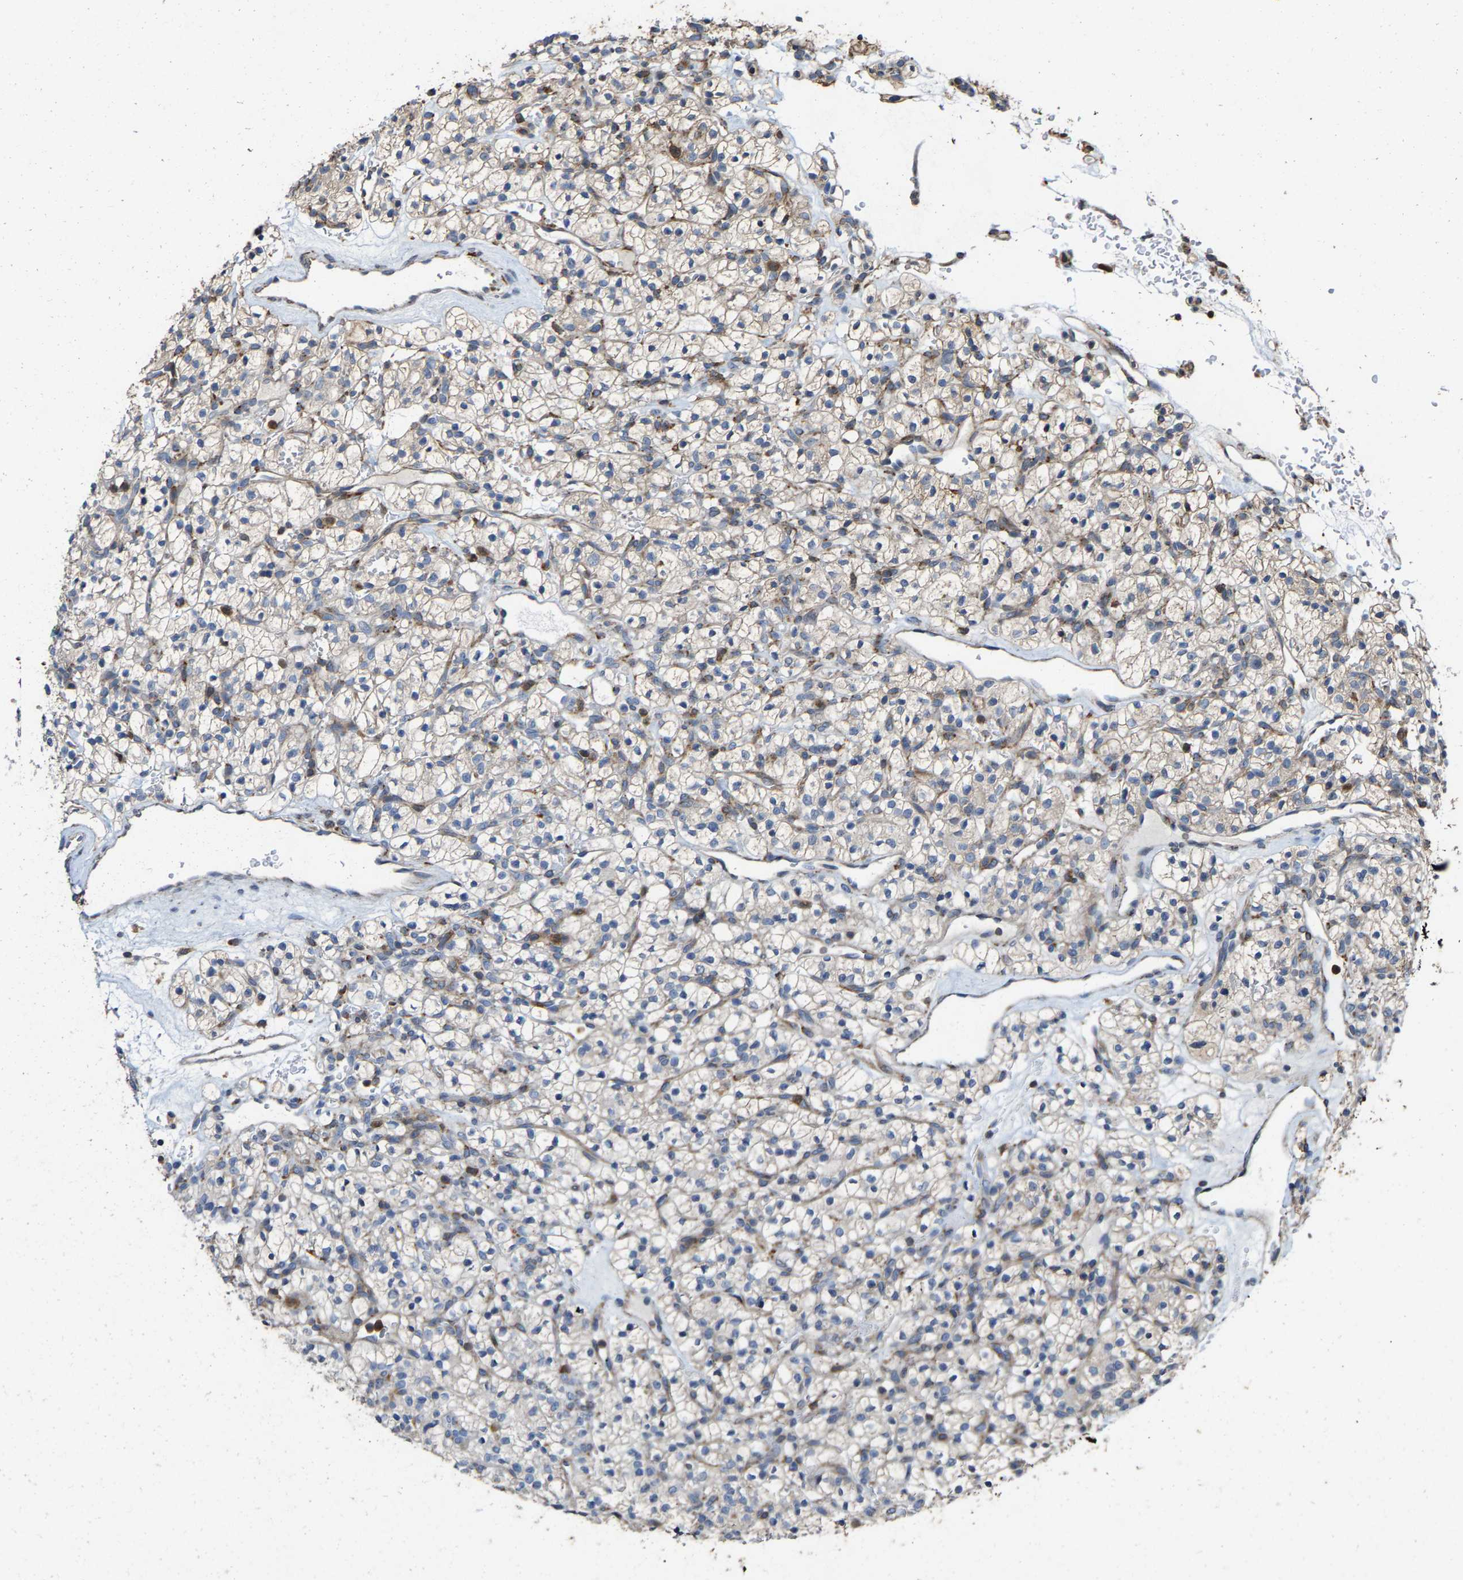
{"staining": {"intensity": "negative", "quantity": "none", "location": "none"}, "tissue": "renal cancer", "cell_type": "Tumor cells", "image_type": "cancer", "snomed": [{"axis": "morphology", "description": "Adenocarcinoma, NOS"}, {"axis": "topography", "description": "Kidney"}], "caption": "Immunohistochemistry (IHC) photomicrograph of human renal cancer stained for a protein (brown), which exhibits no staining in tumor cells.", "gene": "FGD3", "patient": {"sex": "female", "age": 57}}